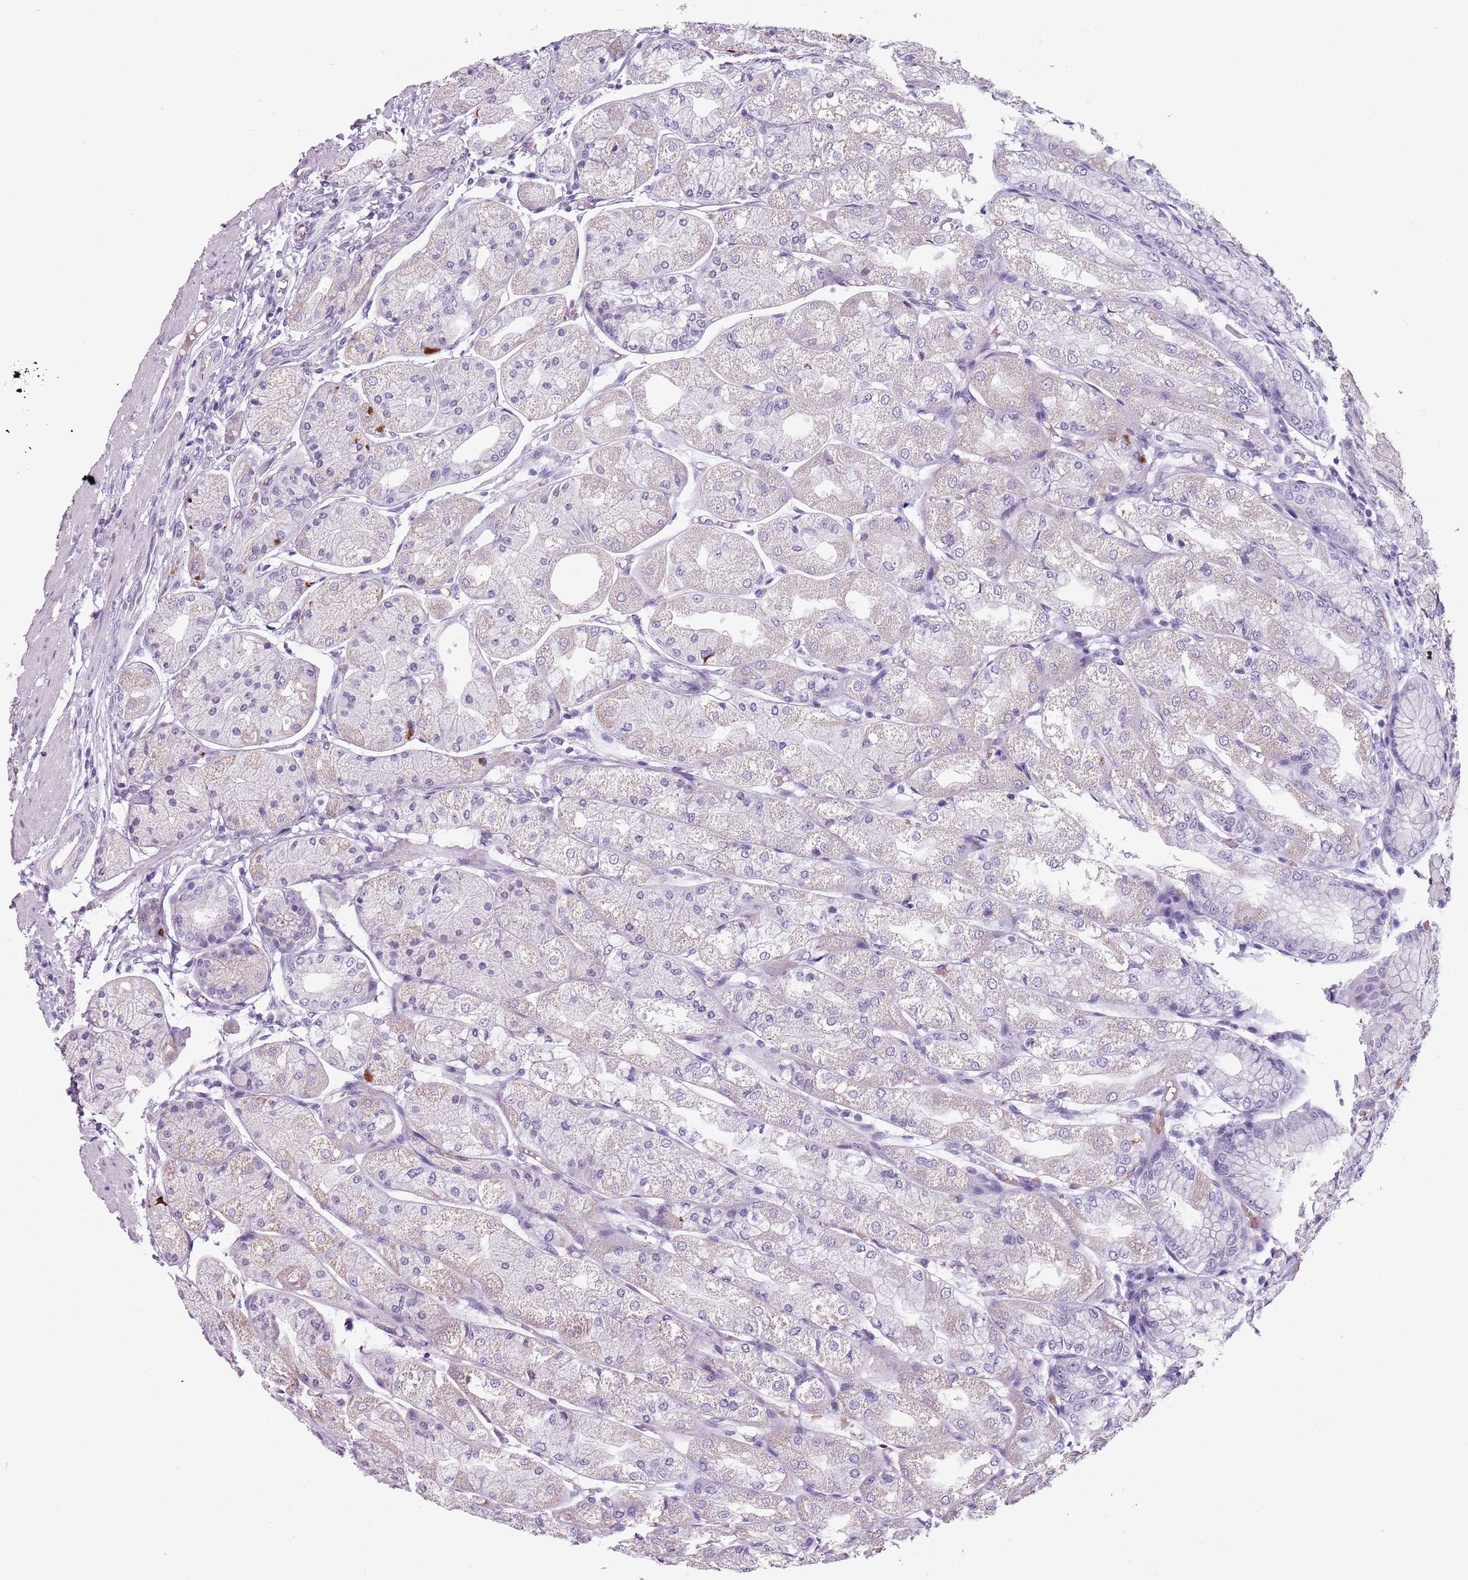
{"staining": {"intensity": "moderate", "quantity": "<25%", "location": "cytoplasmic/membranous"}, "tissue": "stomach", "cell_type": "Glandular cells", "image_type": "normal", "snomed": [{"axis": "morphology", "description": "Normal tissue, NOS"}, {"axis": "topography", "description": "Stomach, upper"}], "caption": "High-magnification brightfield microscopy of normal stomach stained with DAB (brown) and counterstained with hematoxylin (blue). glandular cells exhibit moderate cytoplasmic/membranous expression is appreciated in about<25% of cells.", "gene": "SPESP1", "patient": {"sex": "male", "age": 72}}